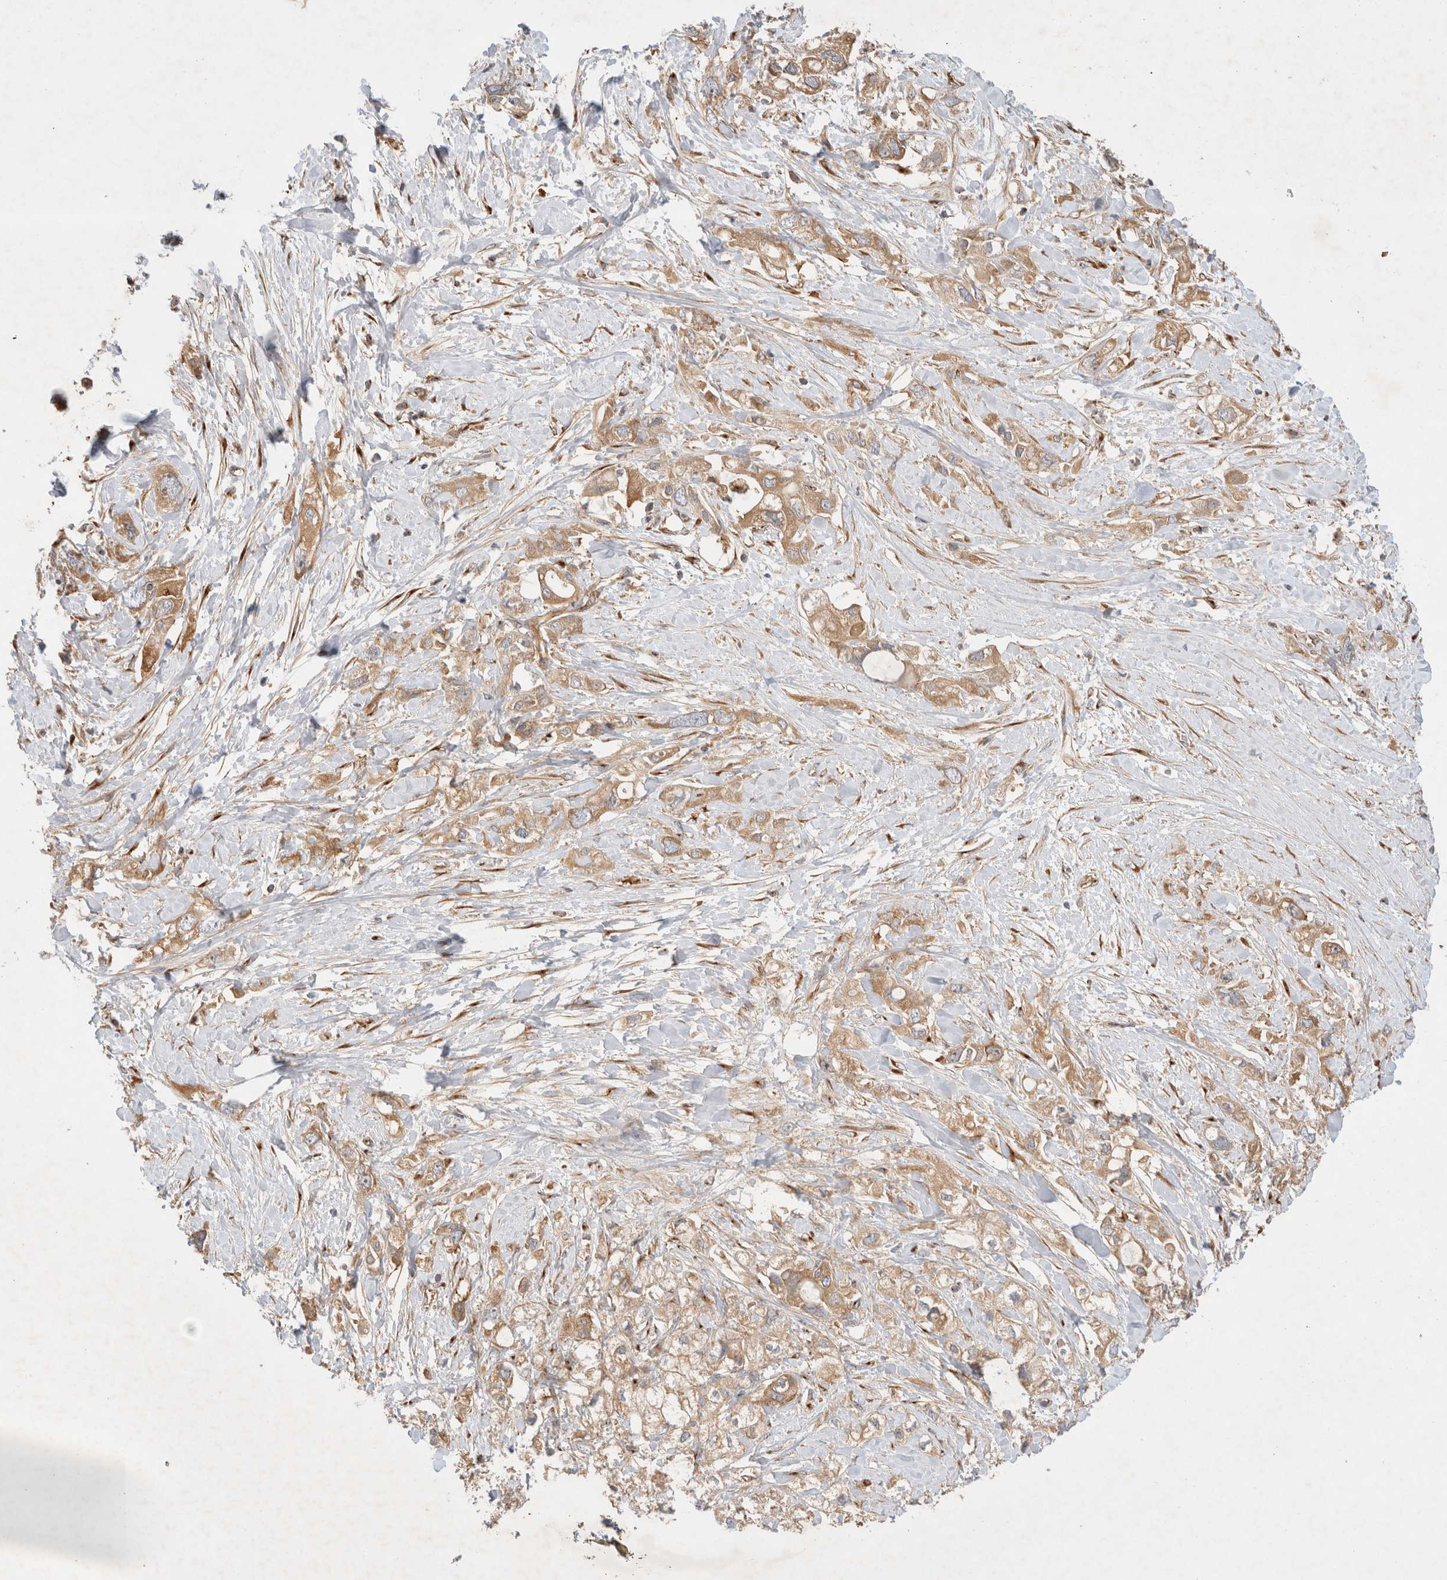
{"staining": {"intensity": "moderate", "quantity": ">75%", "location": "cytoplasmic/membranous"}, "tissue": "pancreatic cancer", "cell_type": "Tumor cells", "image_type": "cancer", "snomed": [{"axis": "morphology", "description": "Adenocarcinoma, NOS"}, {"axis": "topography", "description": "Pancreas"}], "caption": "Pancreatic adenocarcinoma stained with DAB (3,3'-diaminobenzidine) immunohistochemistry (IHC) displays medium levels of moderate cytoplasmic/membranous positivity in about >75% of tumor cells.", "gene": "GPR150", "patient": {"sex": "female", "age": 56}}